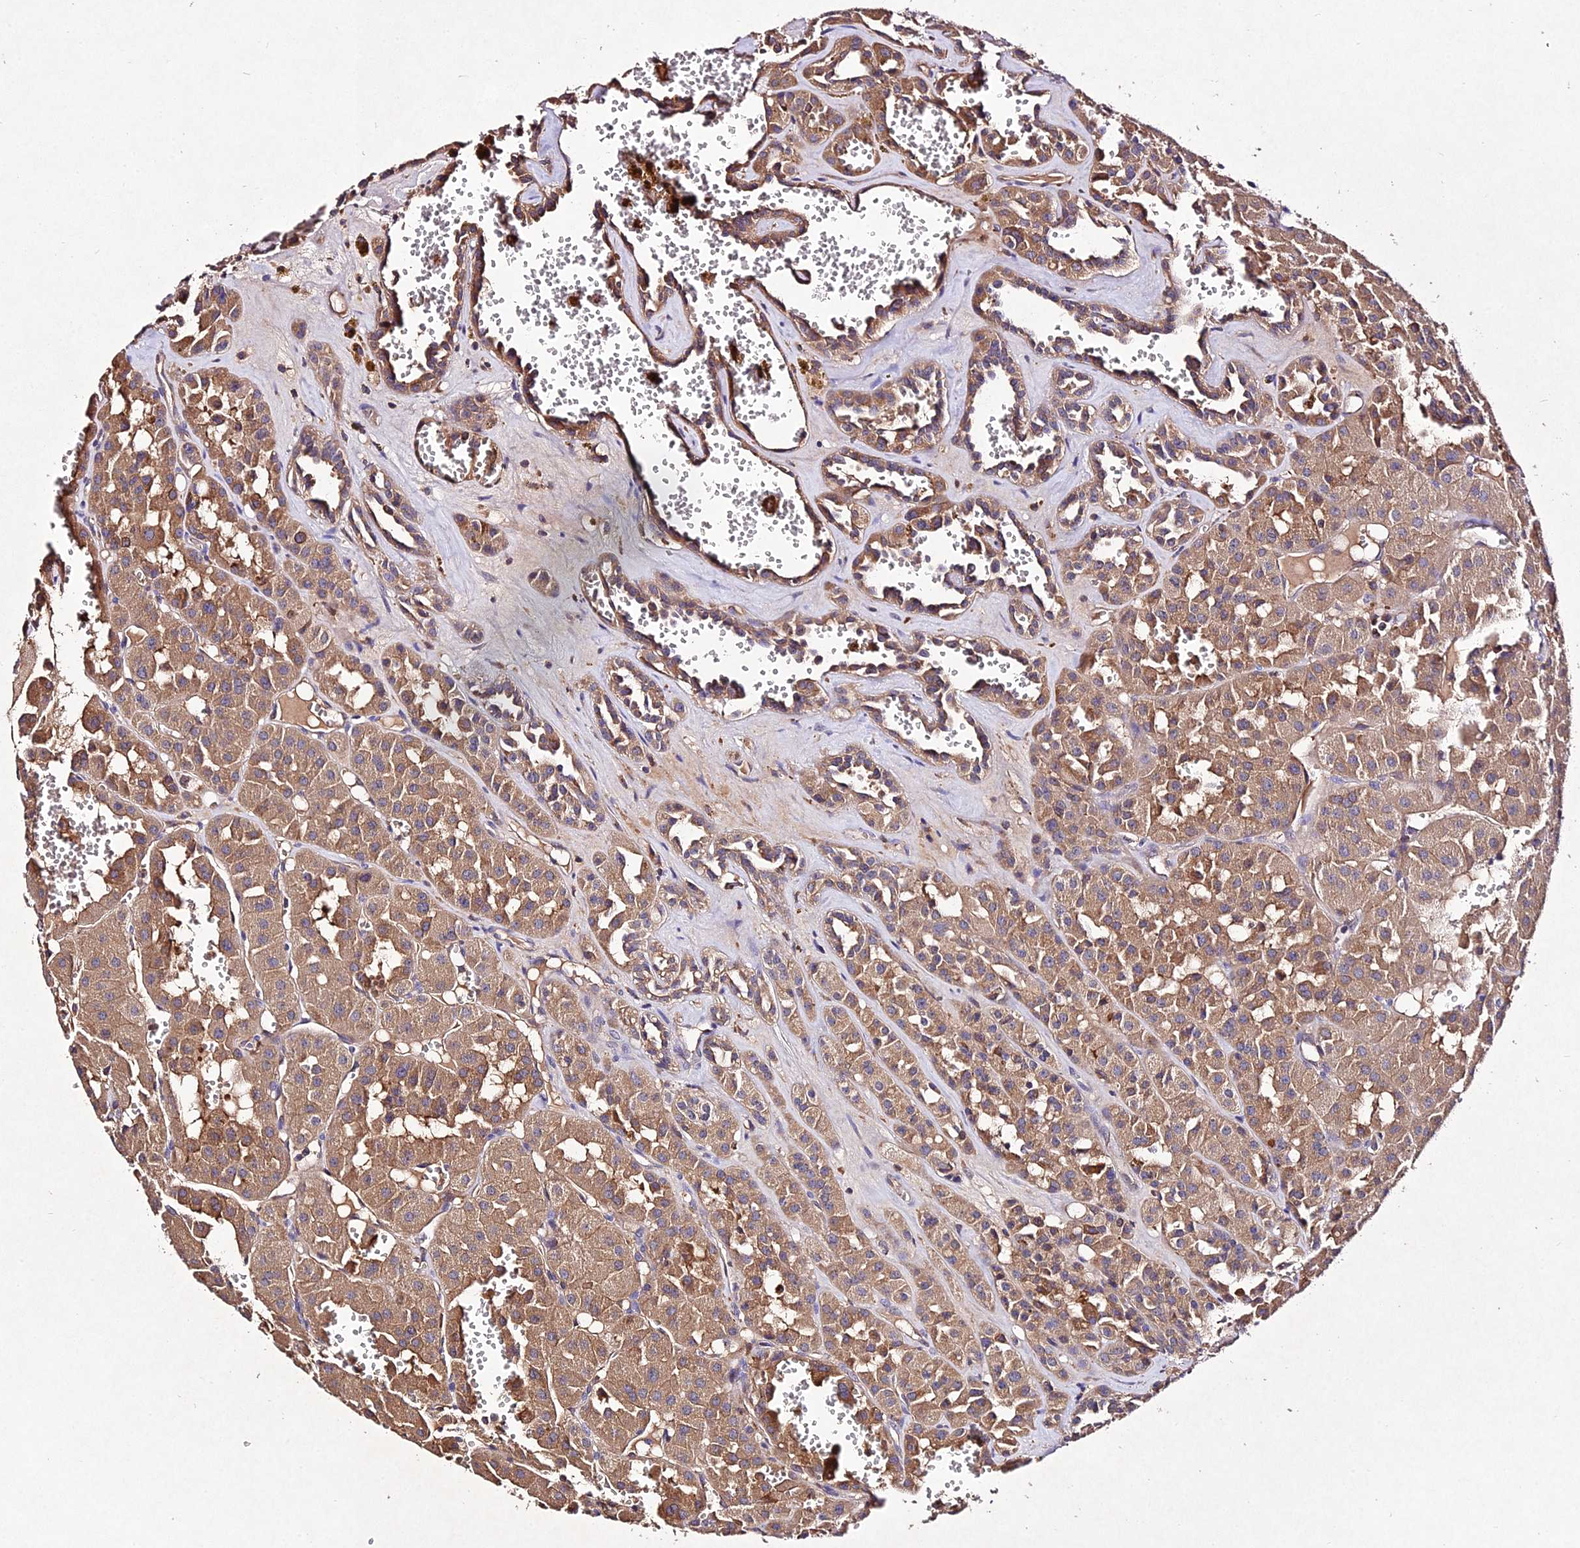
{"staining": {"intensity": "moderate", "quantity": ">75%", "location": "cytoplasmic/membranous"}, "tissue": "renal cancer", "cell_type": "Tumor cells", "image_type": "cancer", "snomed": [{"axis": "morphology", "description": "Carcinoma, NOS"}, {"axis": "topography", "description": "Kidney"}], "caption": "Moderate cytoplasmic/membranous protein positivity is appreciated in about >75% of tumor cells in renal carcinoma.", "gene": "AP3M2", "patient": {"sex": "female", "age": 75}}